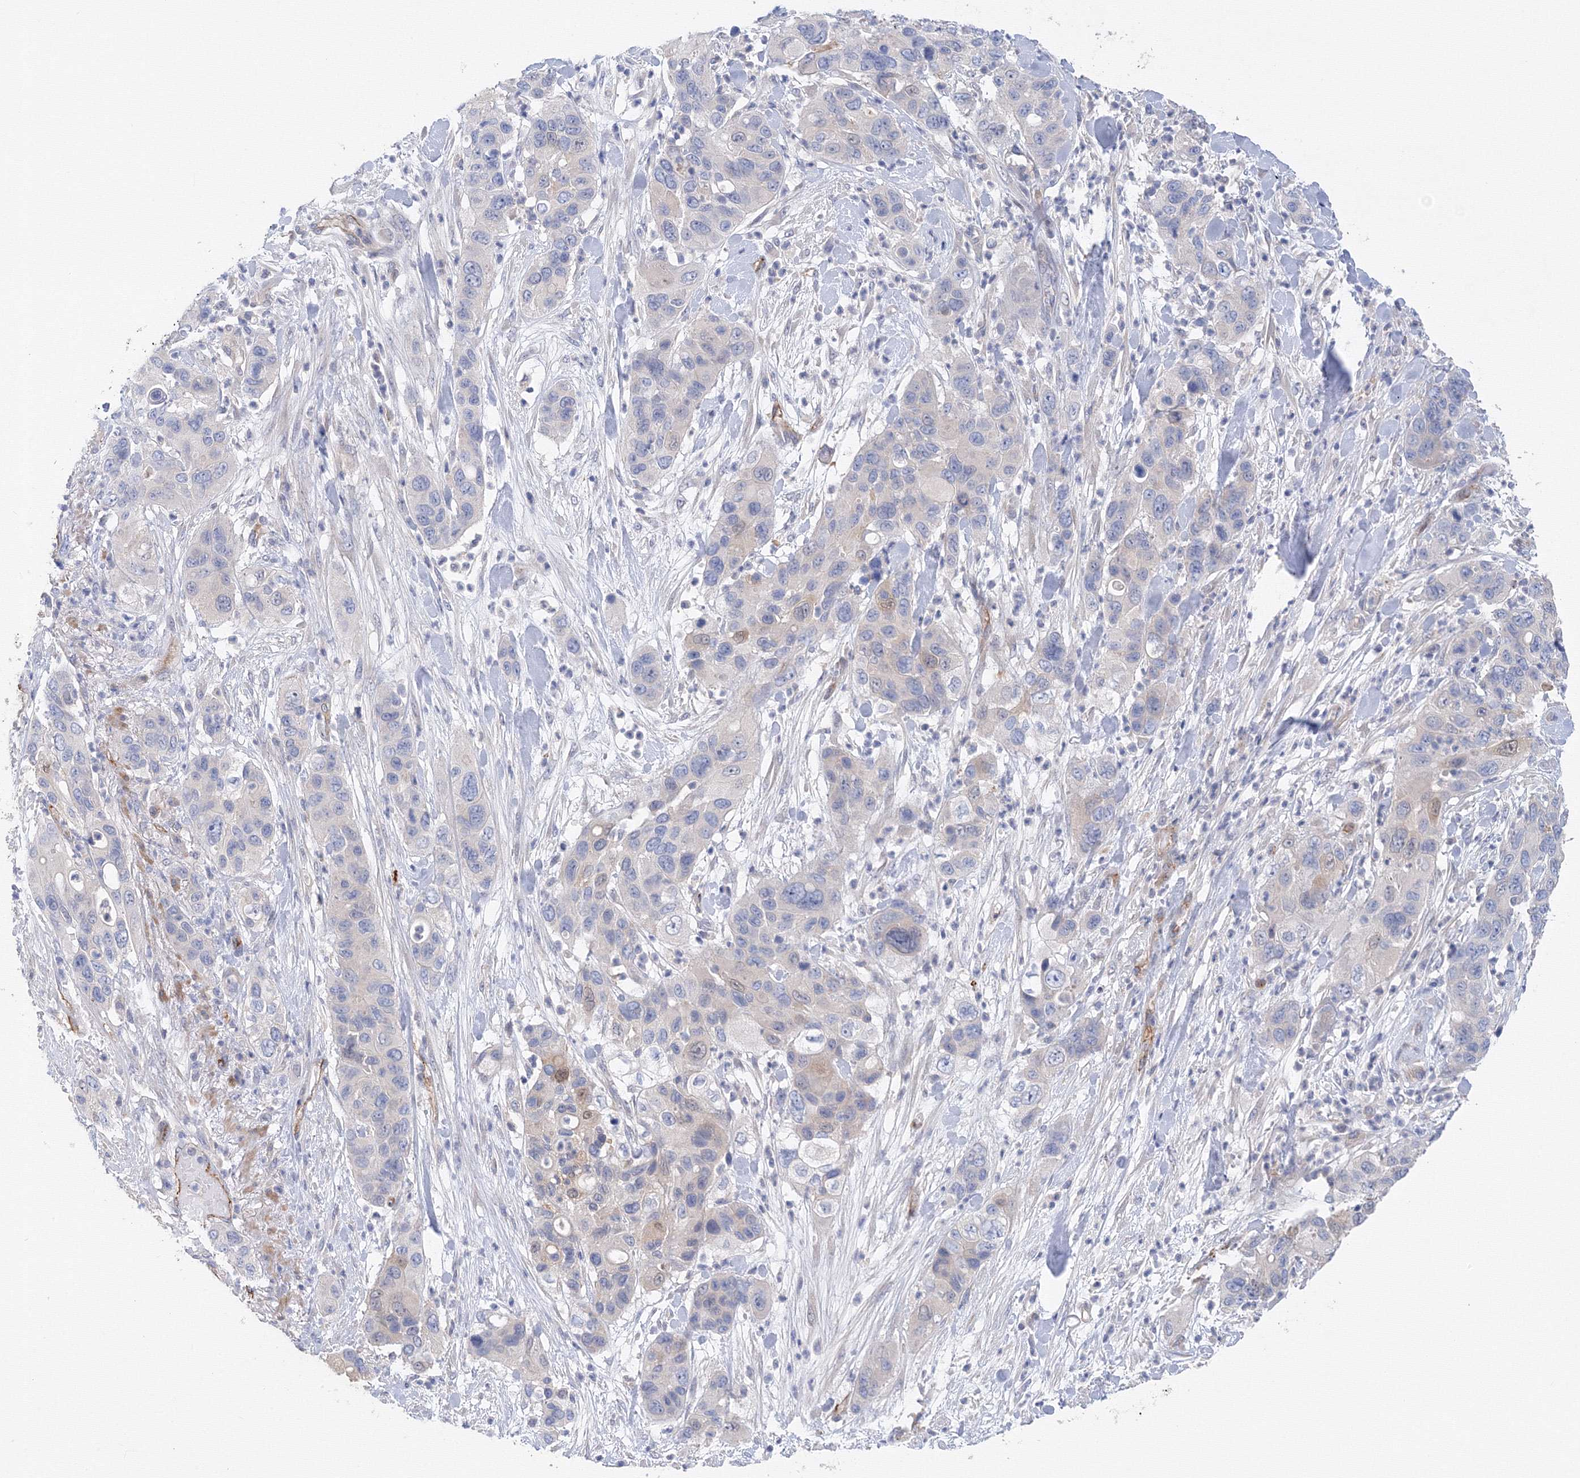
{"staining": {"intensity": "weak", "quantity": "<25%", "location": "cytoplasmic/membranous"}, "tissue": "pancreatic cancer", "cell_type": "Tumor cells", "image_type": "cancer", "snomed": [{"axis": "morphology", "description": "Adenocarcinoma, NOS"}, {"axis": "topography", "description": "Pancreas"}], "caption": "A high-resolution image shows IHC staining of pancreatic cancer (adenocarcinoma), which shows no significant positivity in tumor cells. Brightfield microscopy of immunohistochemistry stained with DAB (brown) and hematoxylin (blue), captured at high magnification.", "gene": "DIS3L2", "patient": {"sex": "female", "age": 71}}